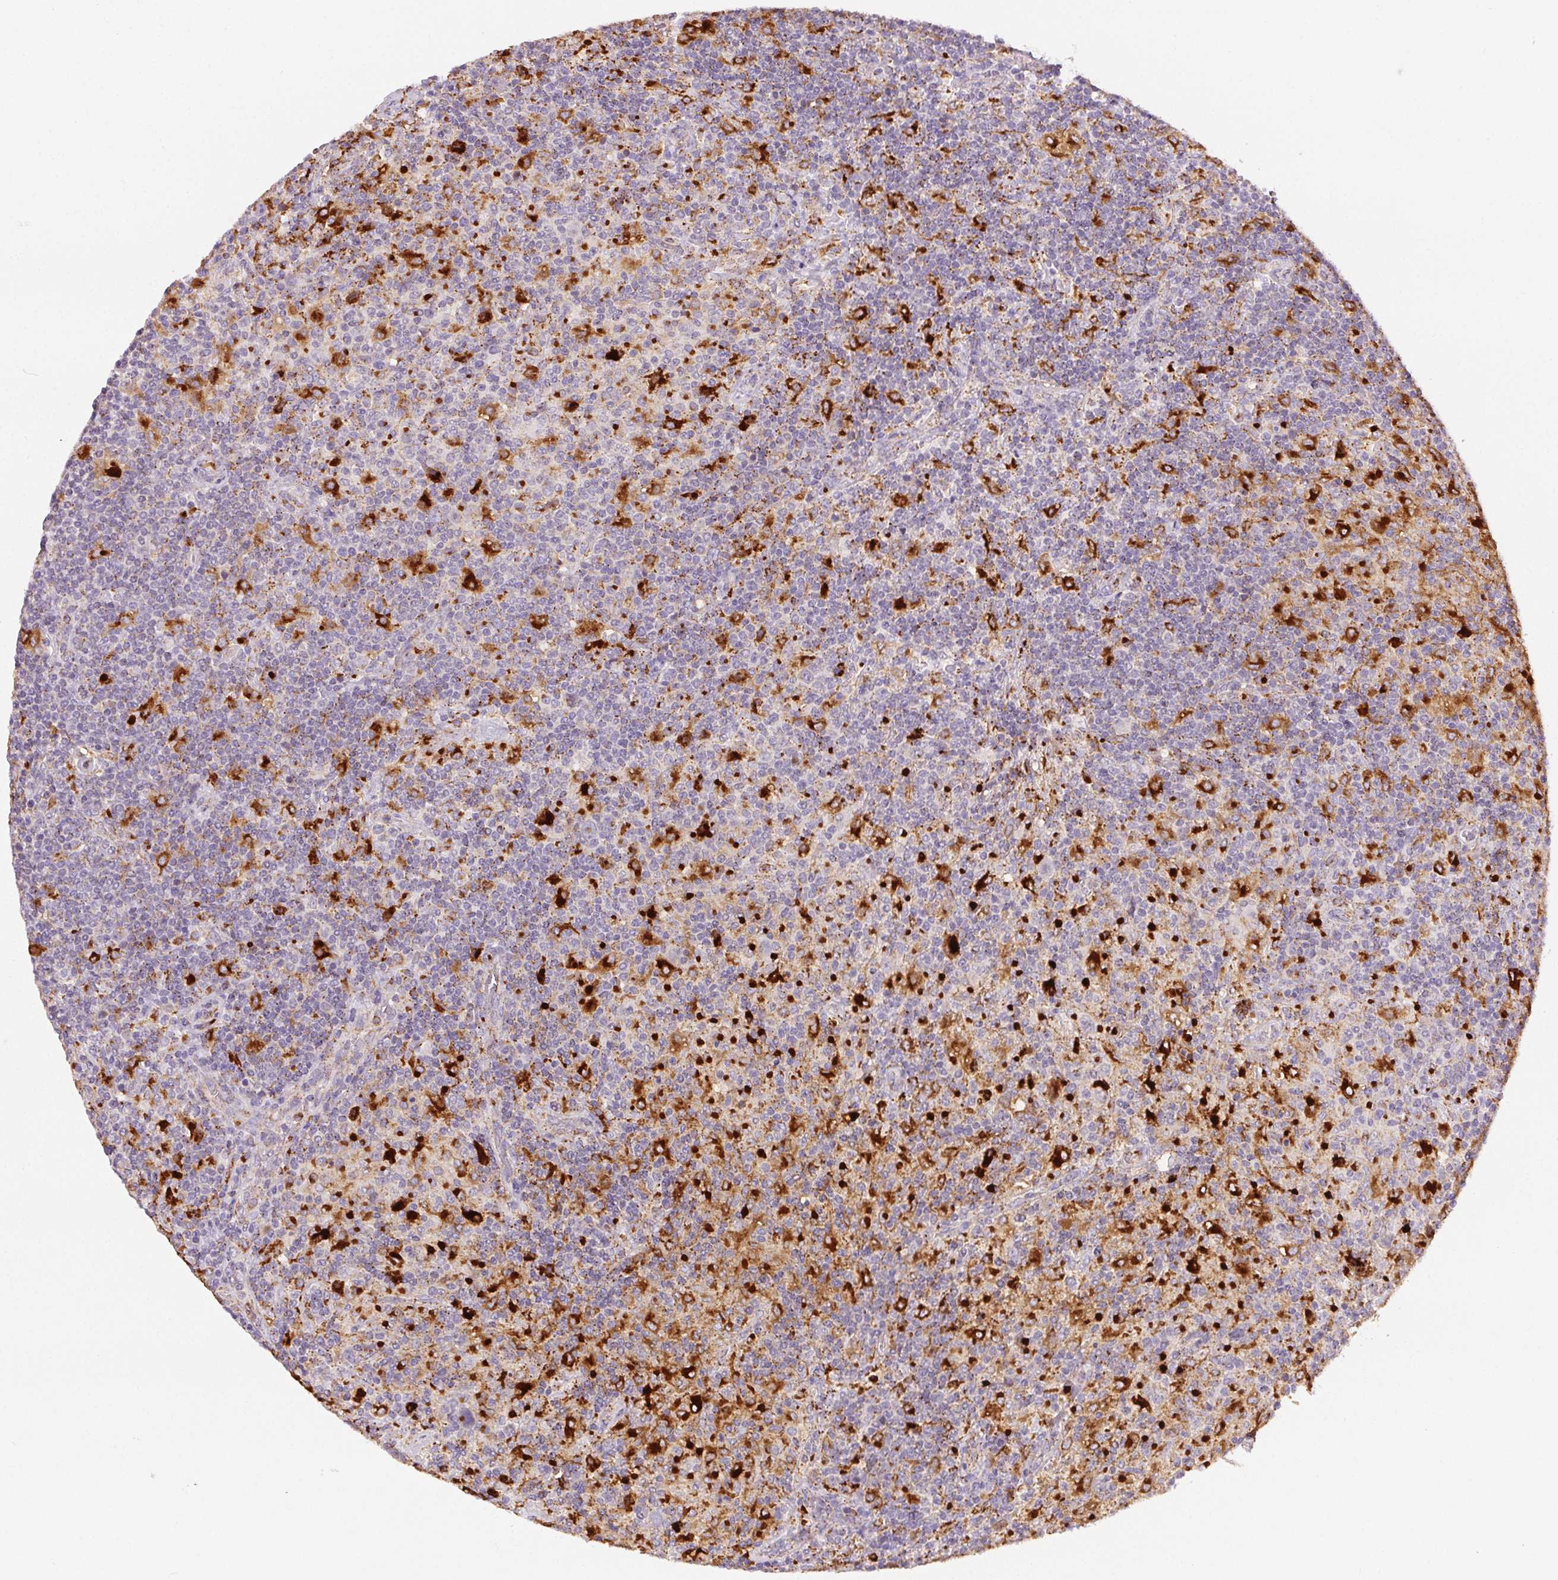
{"staining": {"intensity": "negative", "quantity": "none", "location": "none"}, "tissue": "lymphoma", "cell_type": "Tumor cells", "image_type": "cancer", "snomed": [{"axis": "morphology", "description": "Hodgkin's disease, NOS"}, {"axis": "topography", "description": "Lymph node"}], "caption": "The micrograph demonstrates no staining of tumor cells in lymphoma.", "gene": "SCPEP1", "patient": {"sex": "male", "age": 70}}